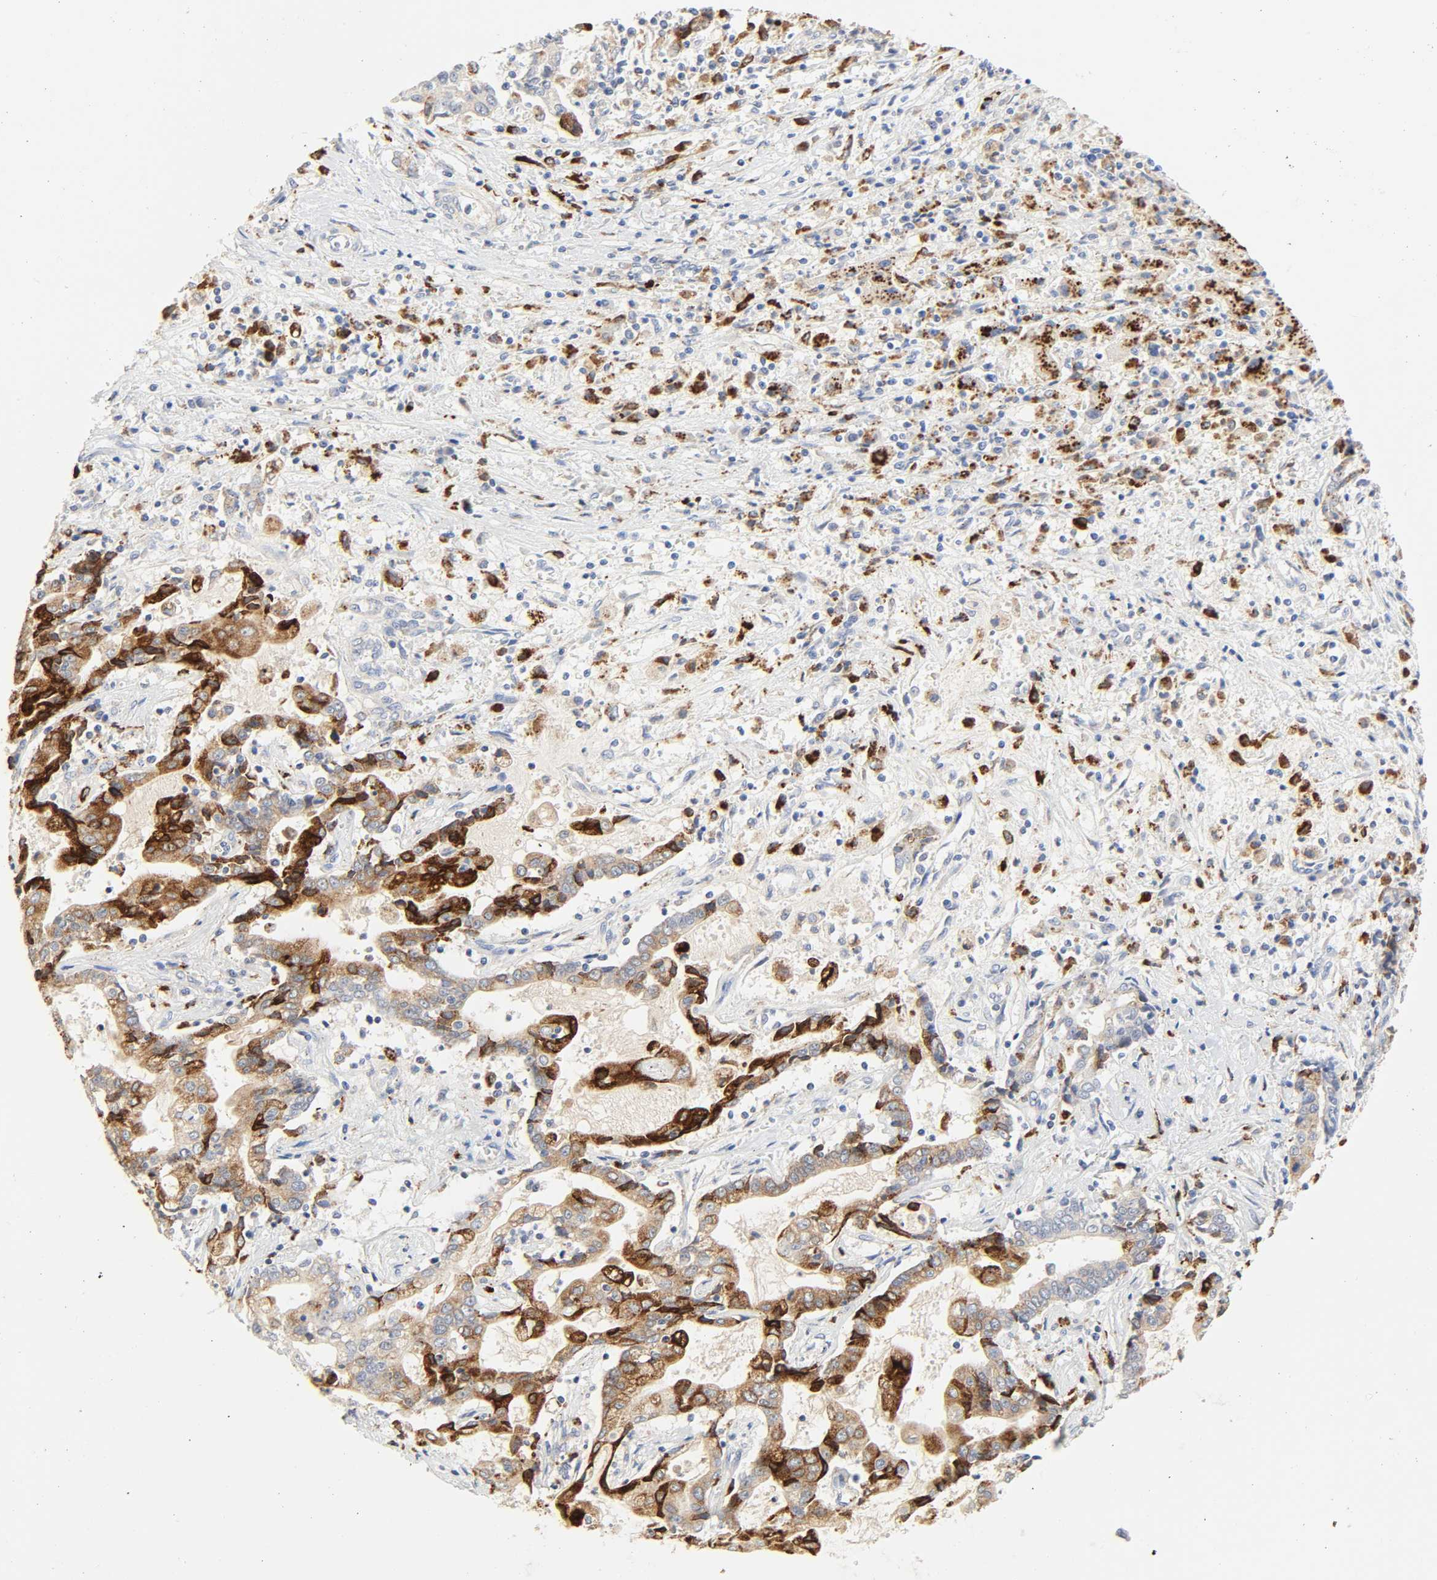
{"staining": {"intensity": "strong", "quantity": ">75%", "location": "cytoplasmic/membranous"}, "tissue": "liver cancer", "cell_type": "Tumor cells", "image_type": "cancer", "snomed": [{"axis": "morphology", "description": "Cholangiocarcinoma"}, {"axis": "topography", "description": "Liver"}], "caption": "This image shows IHC staining of liver cancer (cholangiocarcinoma), with high strong cytoplasmic/membranous expression in about >75% of tumor cells.", "gene": "CAMK2A", "patient": {"sex": "male", "age": 57}}